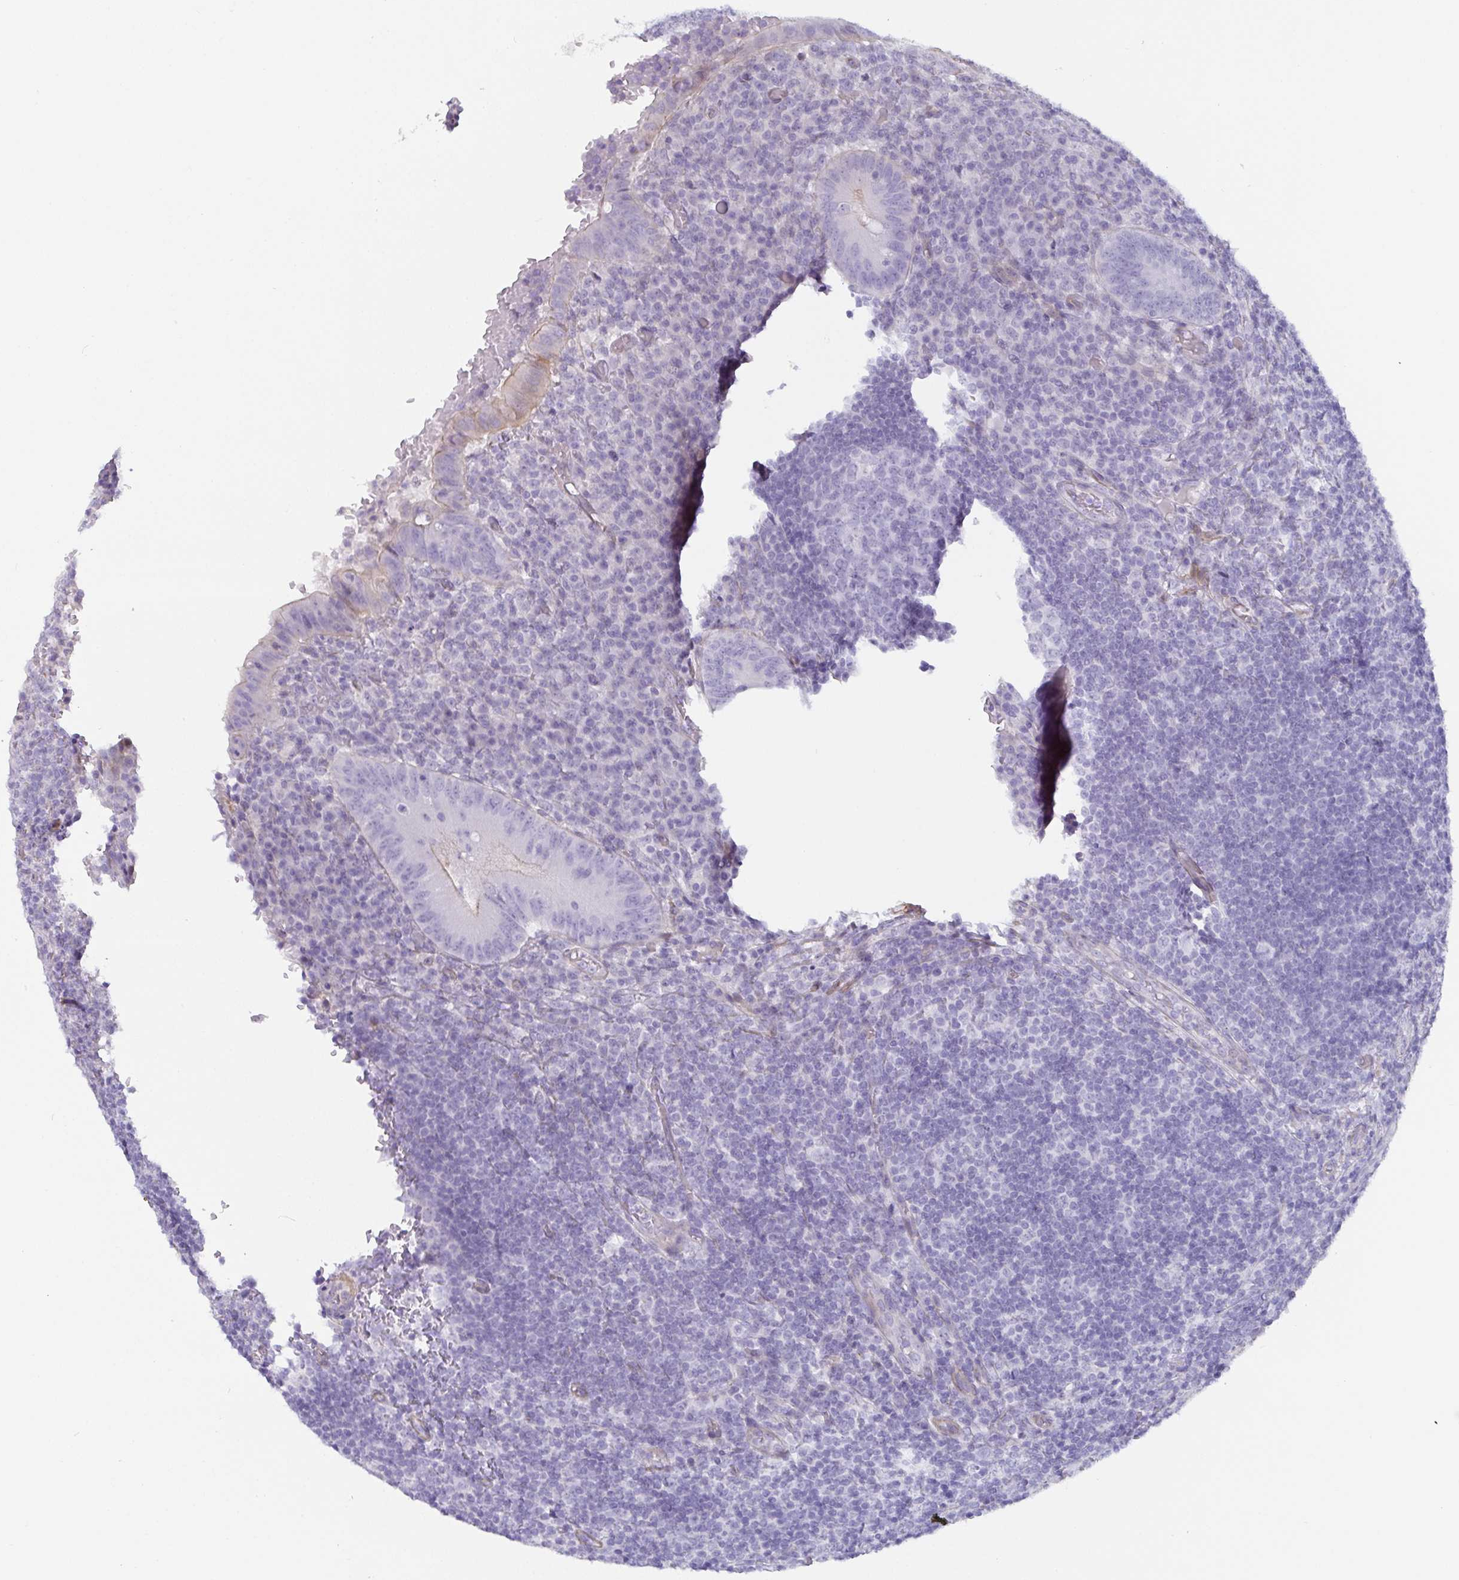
{"staining": {"intensity": "negative", "quantity": "none", "location": "none"}, "tissue": "appendix", "cell_type": "Glandular cells", "image_type": "normal", "snomed": [{"axis": "morphology", "description": "Normal tissue, NOS"}, {"axis": "topography", "description": "Appendix"}], "caption": "Immunohistochemical staining of benign appendix shows no significant positivity in glandular cells.", "gene": "OR5P3", "patient": {"sex": "male", "age": 18}}